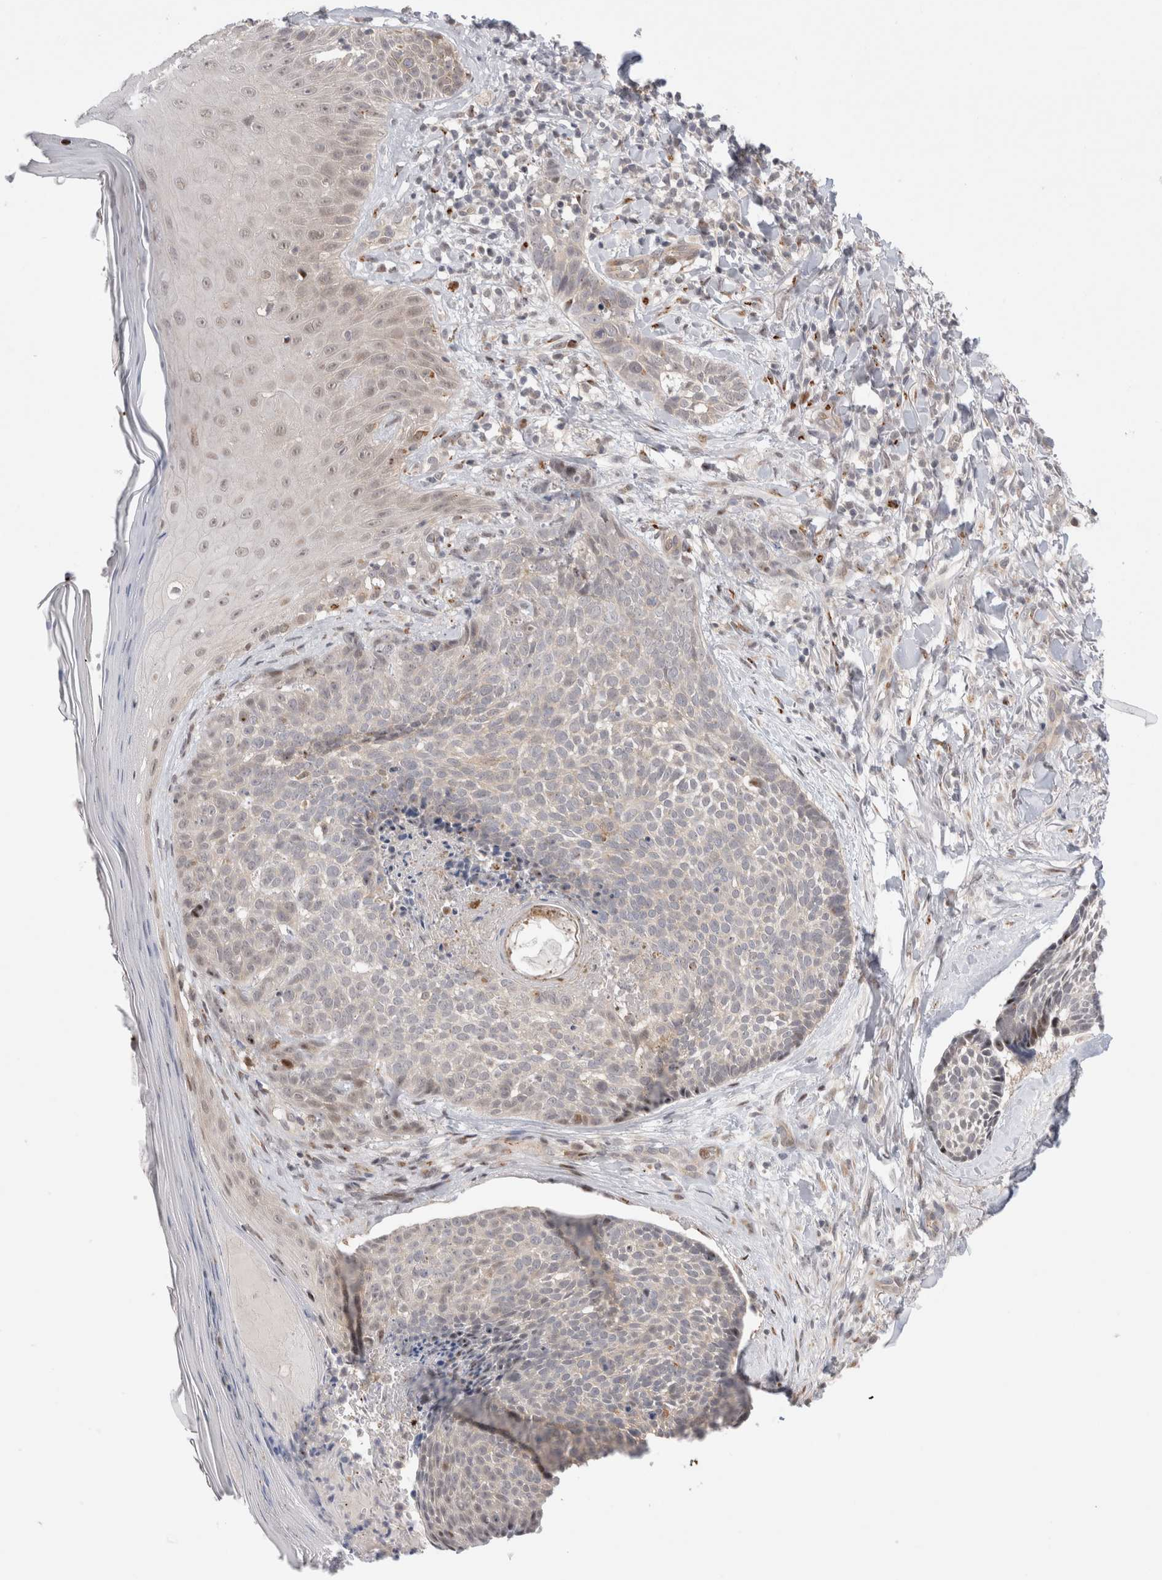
{"staining": {"intensity": "negative", "quantity": "none", "location": "none"}, "tissue": "skin cancer", "cell_type": "Tumor cells", "image_type": "cancer", "snomed": [{"axis": "morphology", "description": "Normal tissue, NOS"}, {"axis": "morphology", "description": "Basal cell carcinoma"}, {"axis": "topography", "description": "Skin"}], "caption": "Immunohistochemistry photomicrograph of basal cell carcinoma (skin) stained for a protein (brown), which demonstrates no expression in tumor cells.", "gene": "VPS28", "patient": {"sex": "male", "age": 67}}